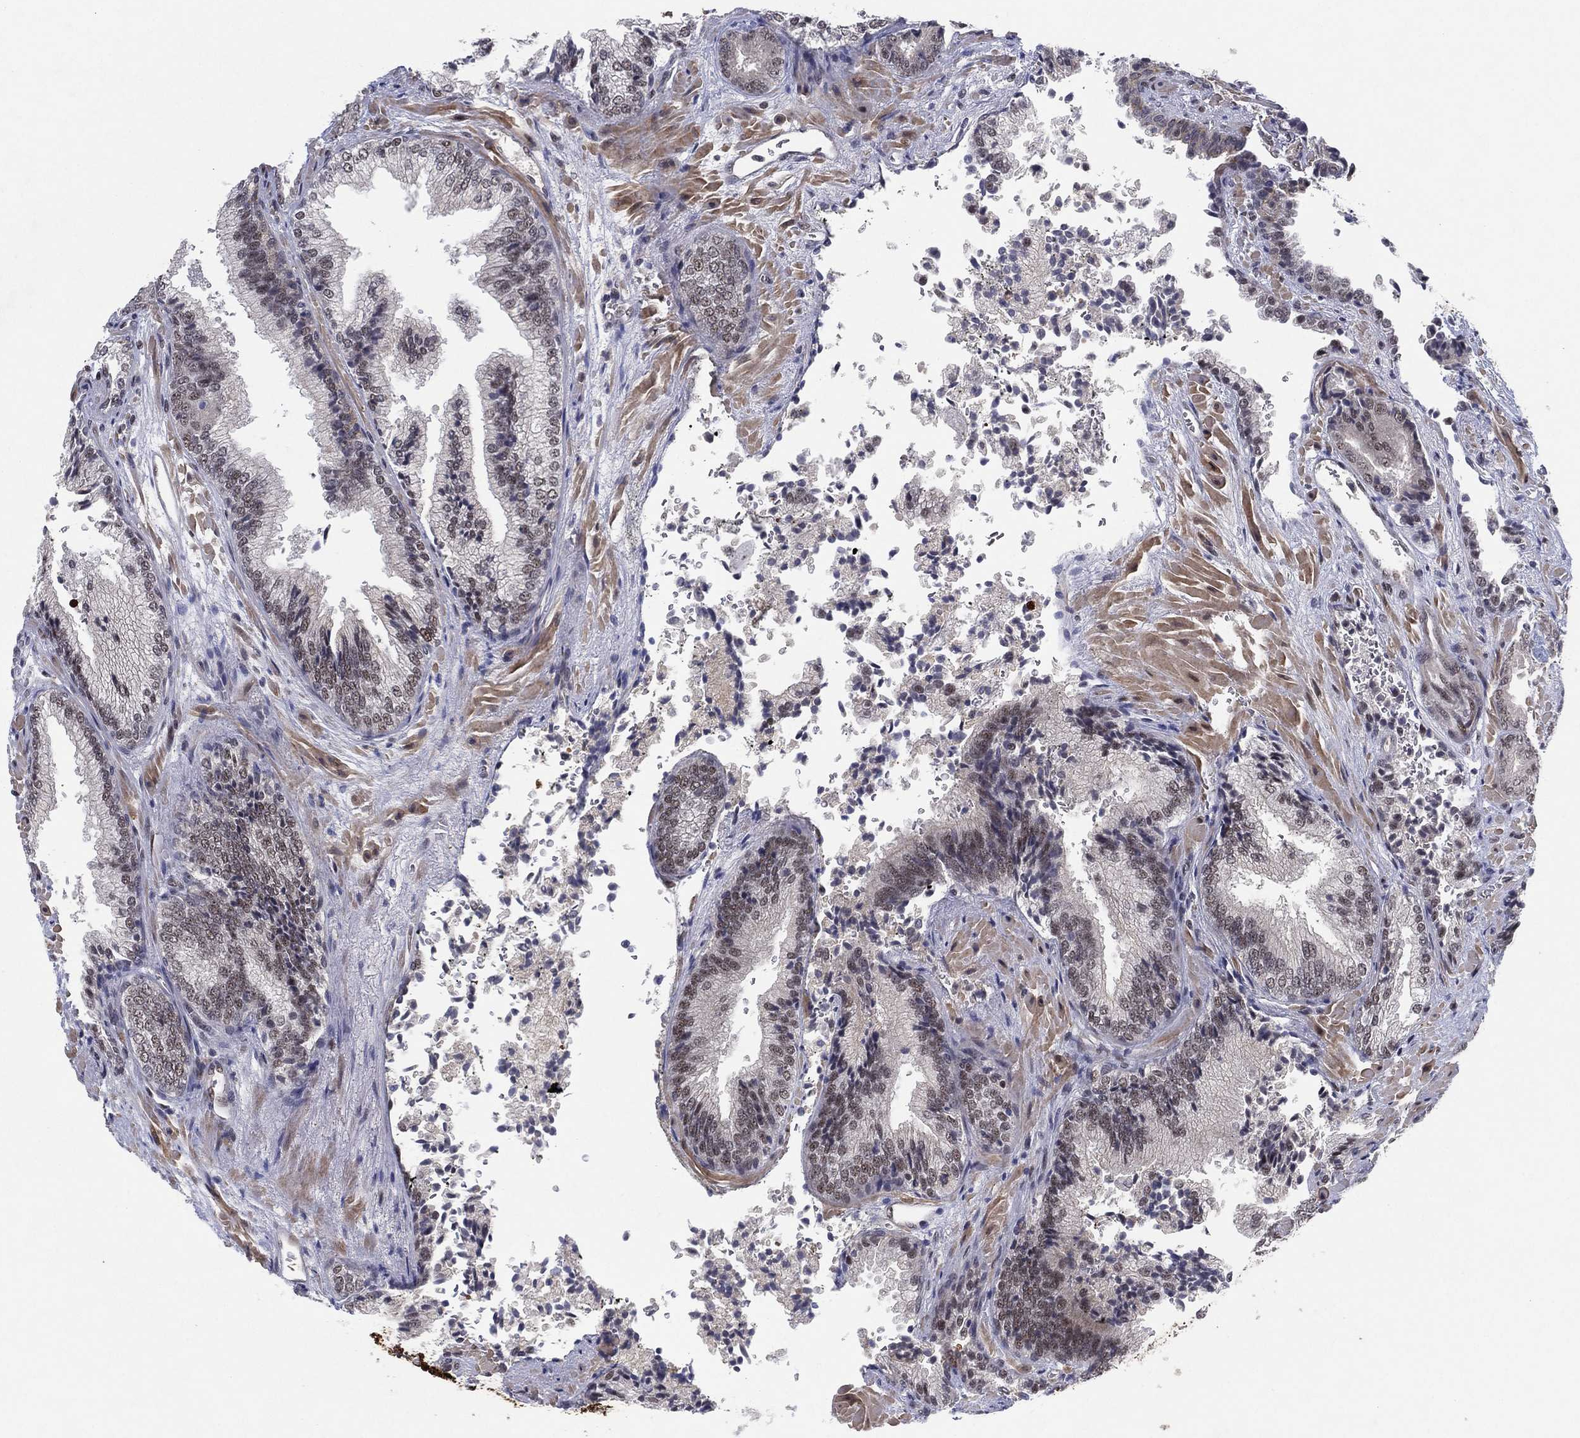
{"staining": {"intensity": "weak", "quantity": "25%-75%", "location": "nuclear"}, "tissue": "prostate cancer", "cell_type": "Tumor cells", "image_type": "cancer", "snomed": [{"axis": "morphology", "description": "Adenocarcinoma, Low grade"}, {"axis": "topography", "description": "Prostate"}], "caption": "Tumor cells display low levels of weak nuclear positivity in about 25%-75% of cells in human low-grade adenocarcinoma (prostate).", "gene": "DGCR8", "patient": {"sex": "male", "age": 68}}